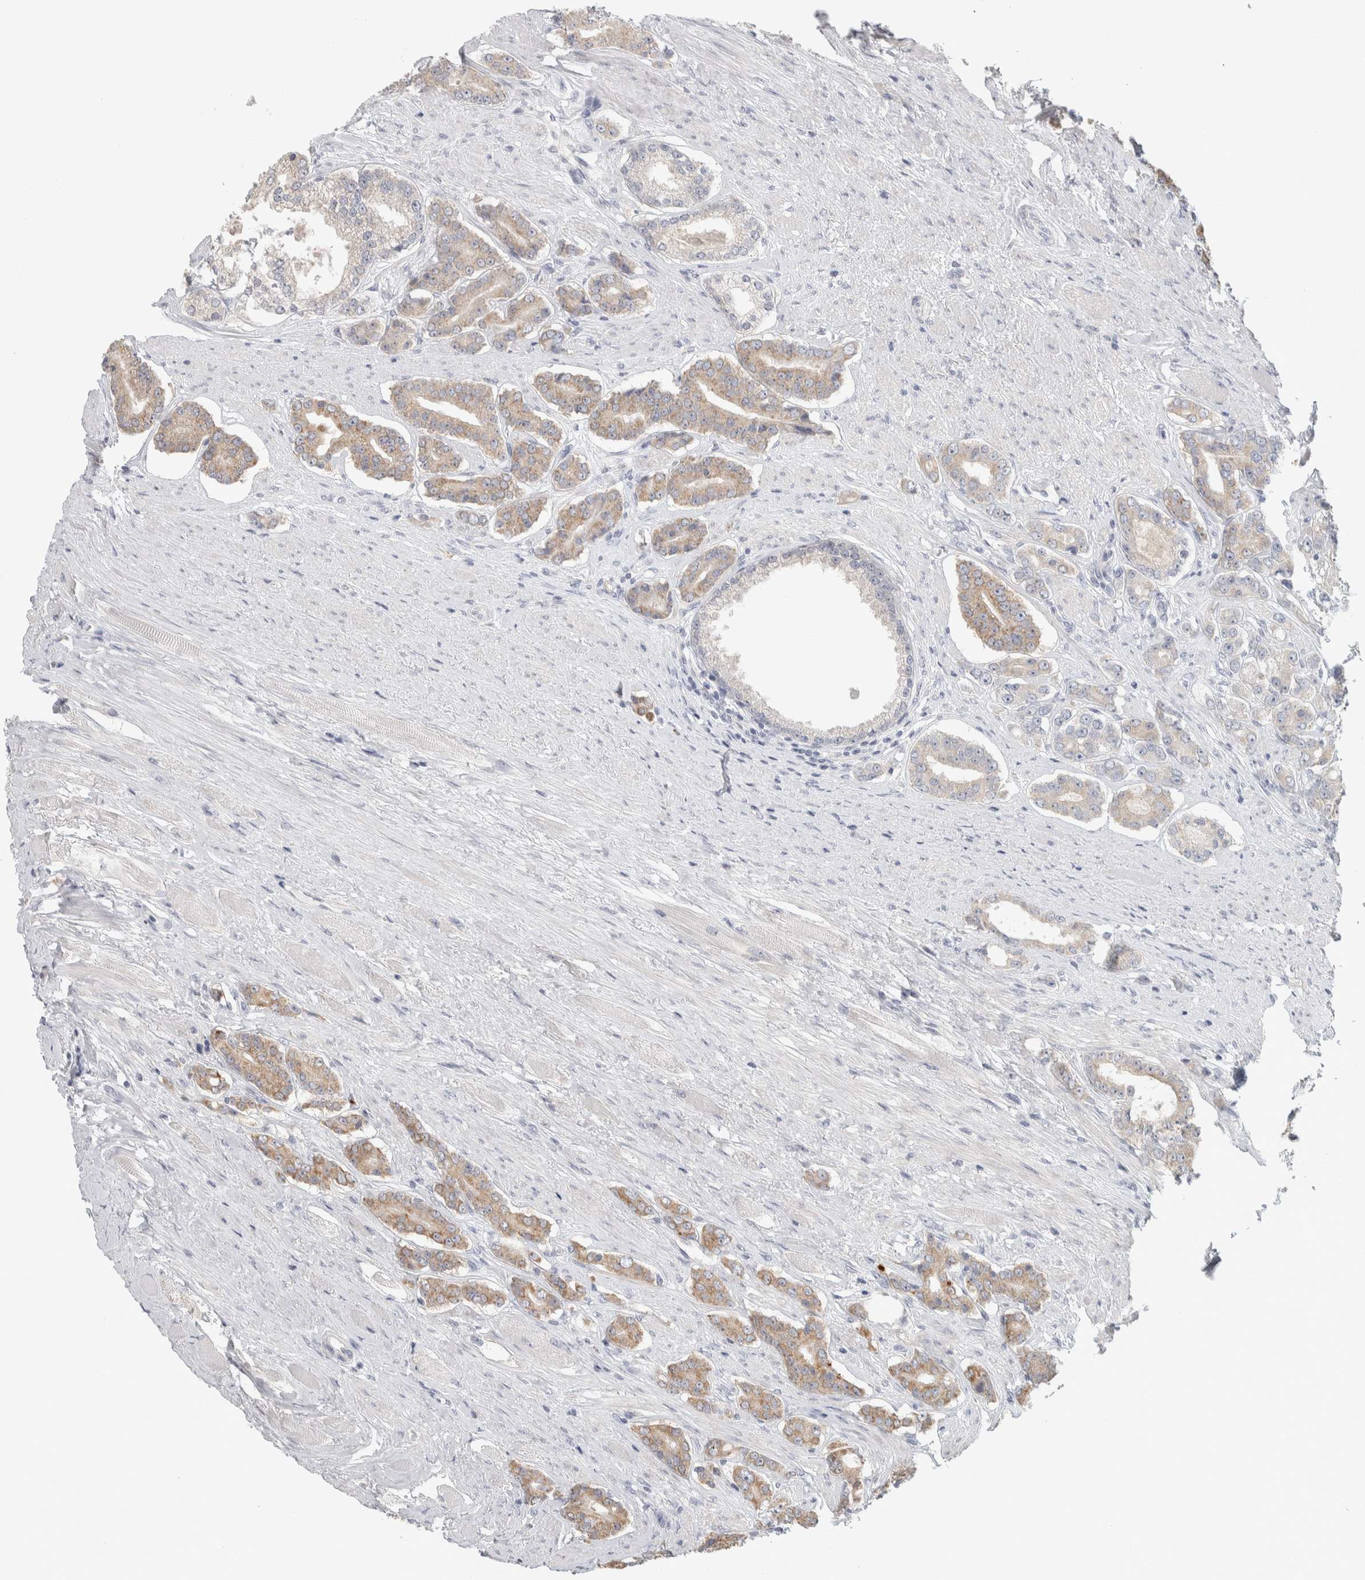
{"staining": {"intensity": "moderate", "quantity": ">75%", "location": "cytoplasmic/membranous"}, "tissue": "prostate cancer", "cell_type": "Tumor cells", "image_type": "cancer", "snomed": [{"axis": "morphology", "description": "Adenocarcinoma, High grade"}, {"axis": "topography", "description": "Prostate"}], "caption": "Immunohistochemical staining of human high-grade adenocarcinoma (prostate) demonstrates medium levels of moderate cytoplasmic/membranous protein positivity in approximately >75% of tumor cells.", "gene": "DCXR", "patient": {"sex": "male", "age": 71}}